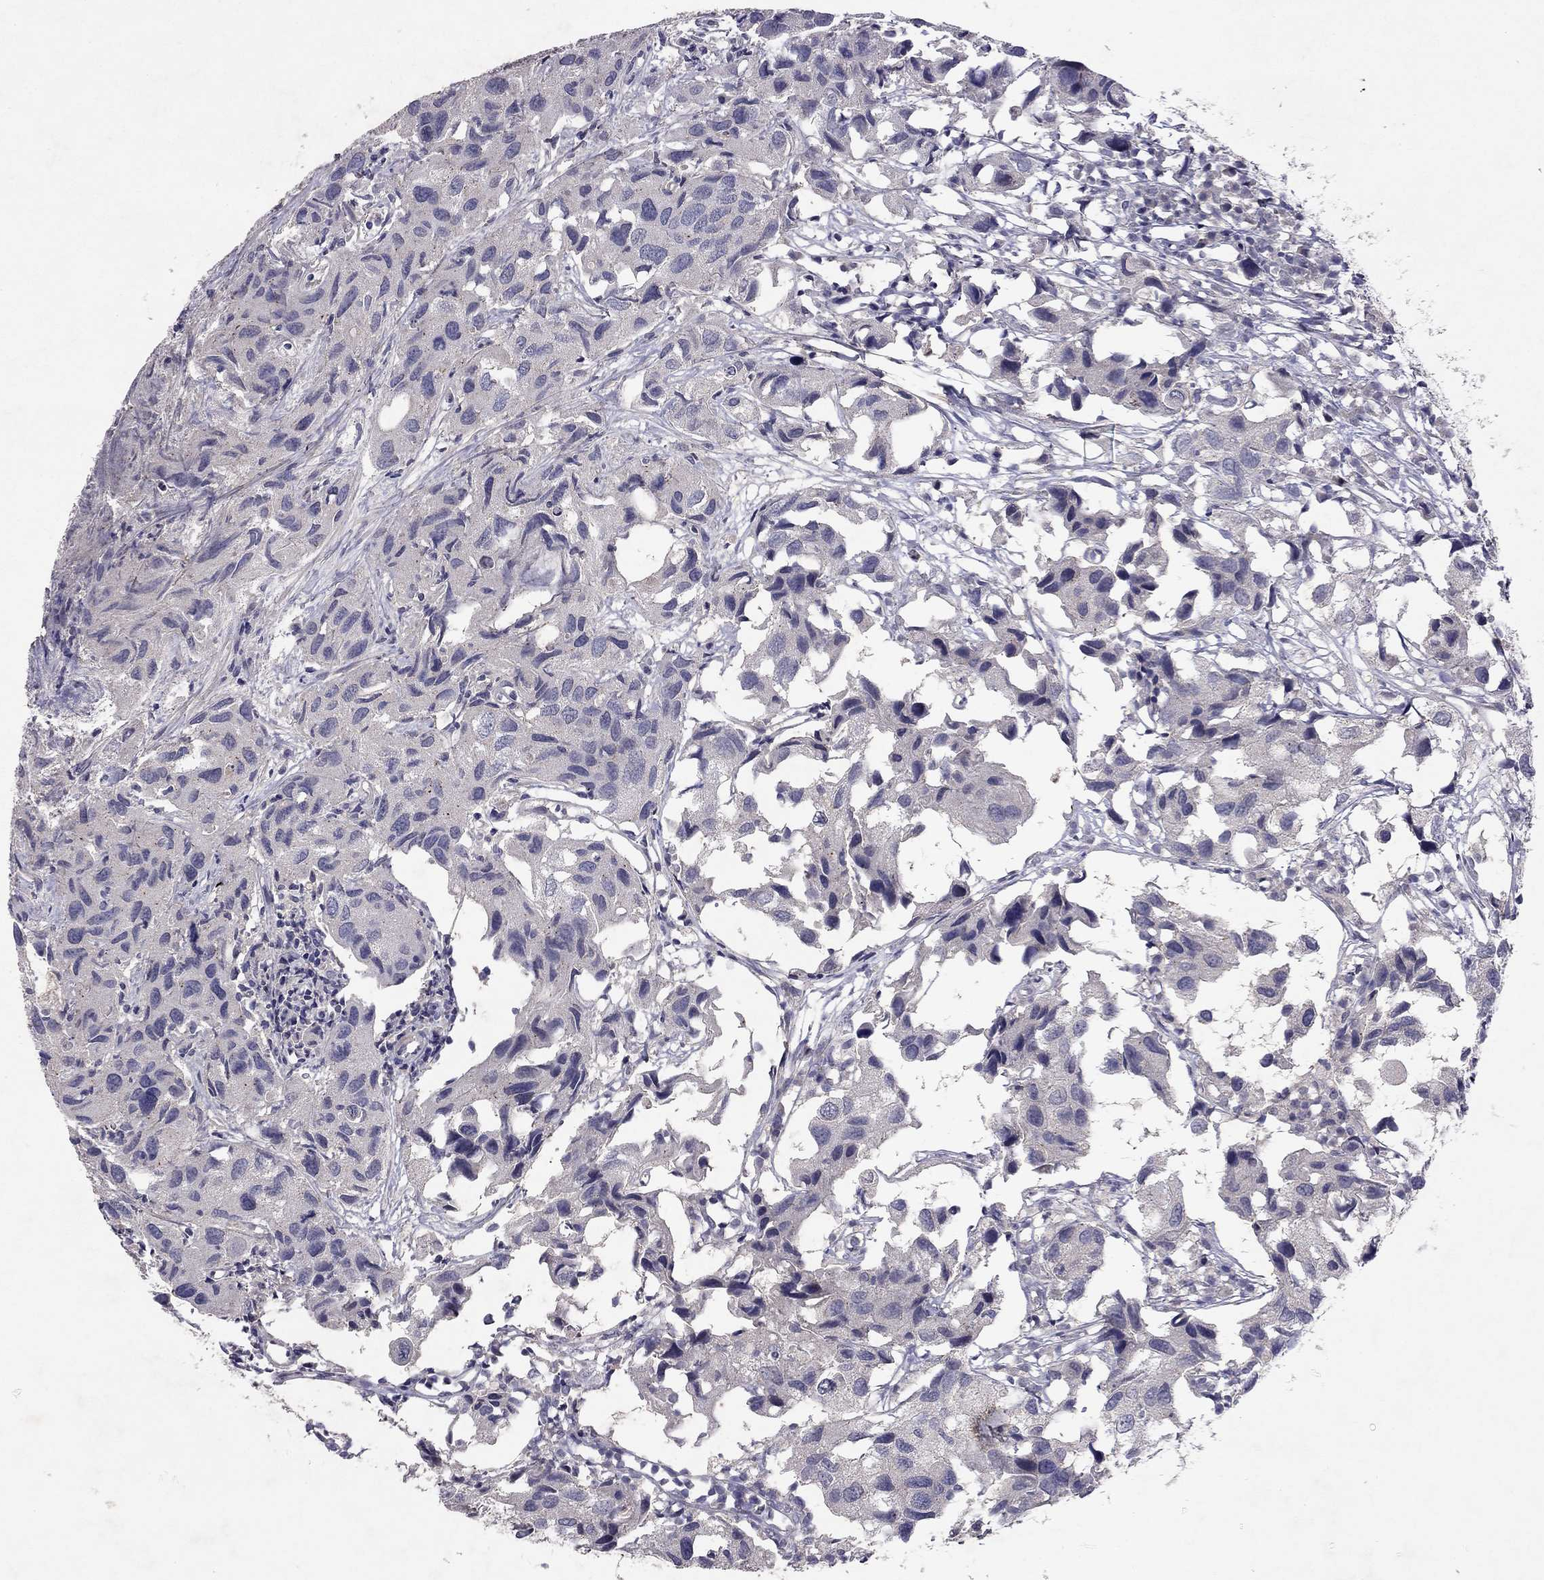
{"staining": {"intensity": "negative", "quantity": "none", "location": "none"}, "tissue": "urothelial cancer", "cell_type": "Tumor cells", "image_type": "cancer", "snomed": [{"axis": "morphology", "description": "Urothelial carcinoma, High grade"}, {"axis": "topography", "description": "Urinary bladder"}], "caption": "Immunohistochemistry photomicrograph of neoplastic tissue: human high-grade urothelial carcinoma stained with DAB (3,3'-diaminobenzidine) reveals no significant protein staining in tumor cells.", "gene": "ESR2", "patient": {"sex": "male", "age": 79}}